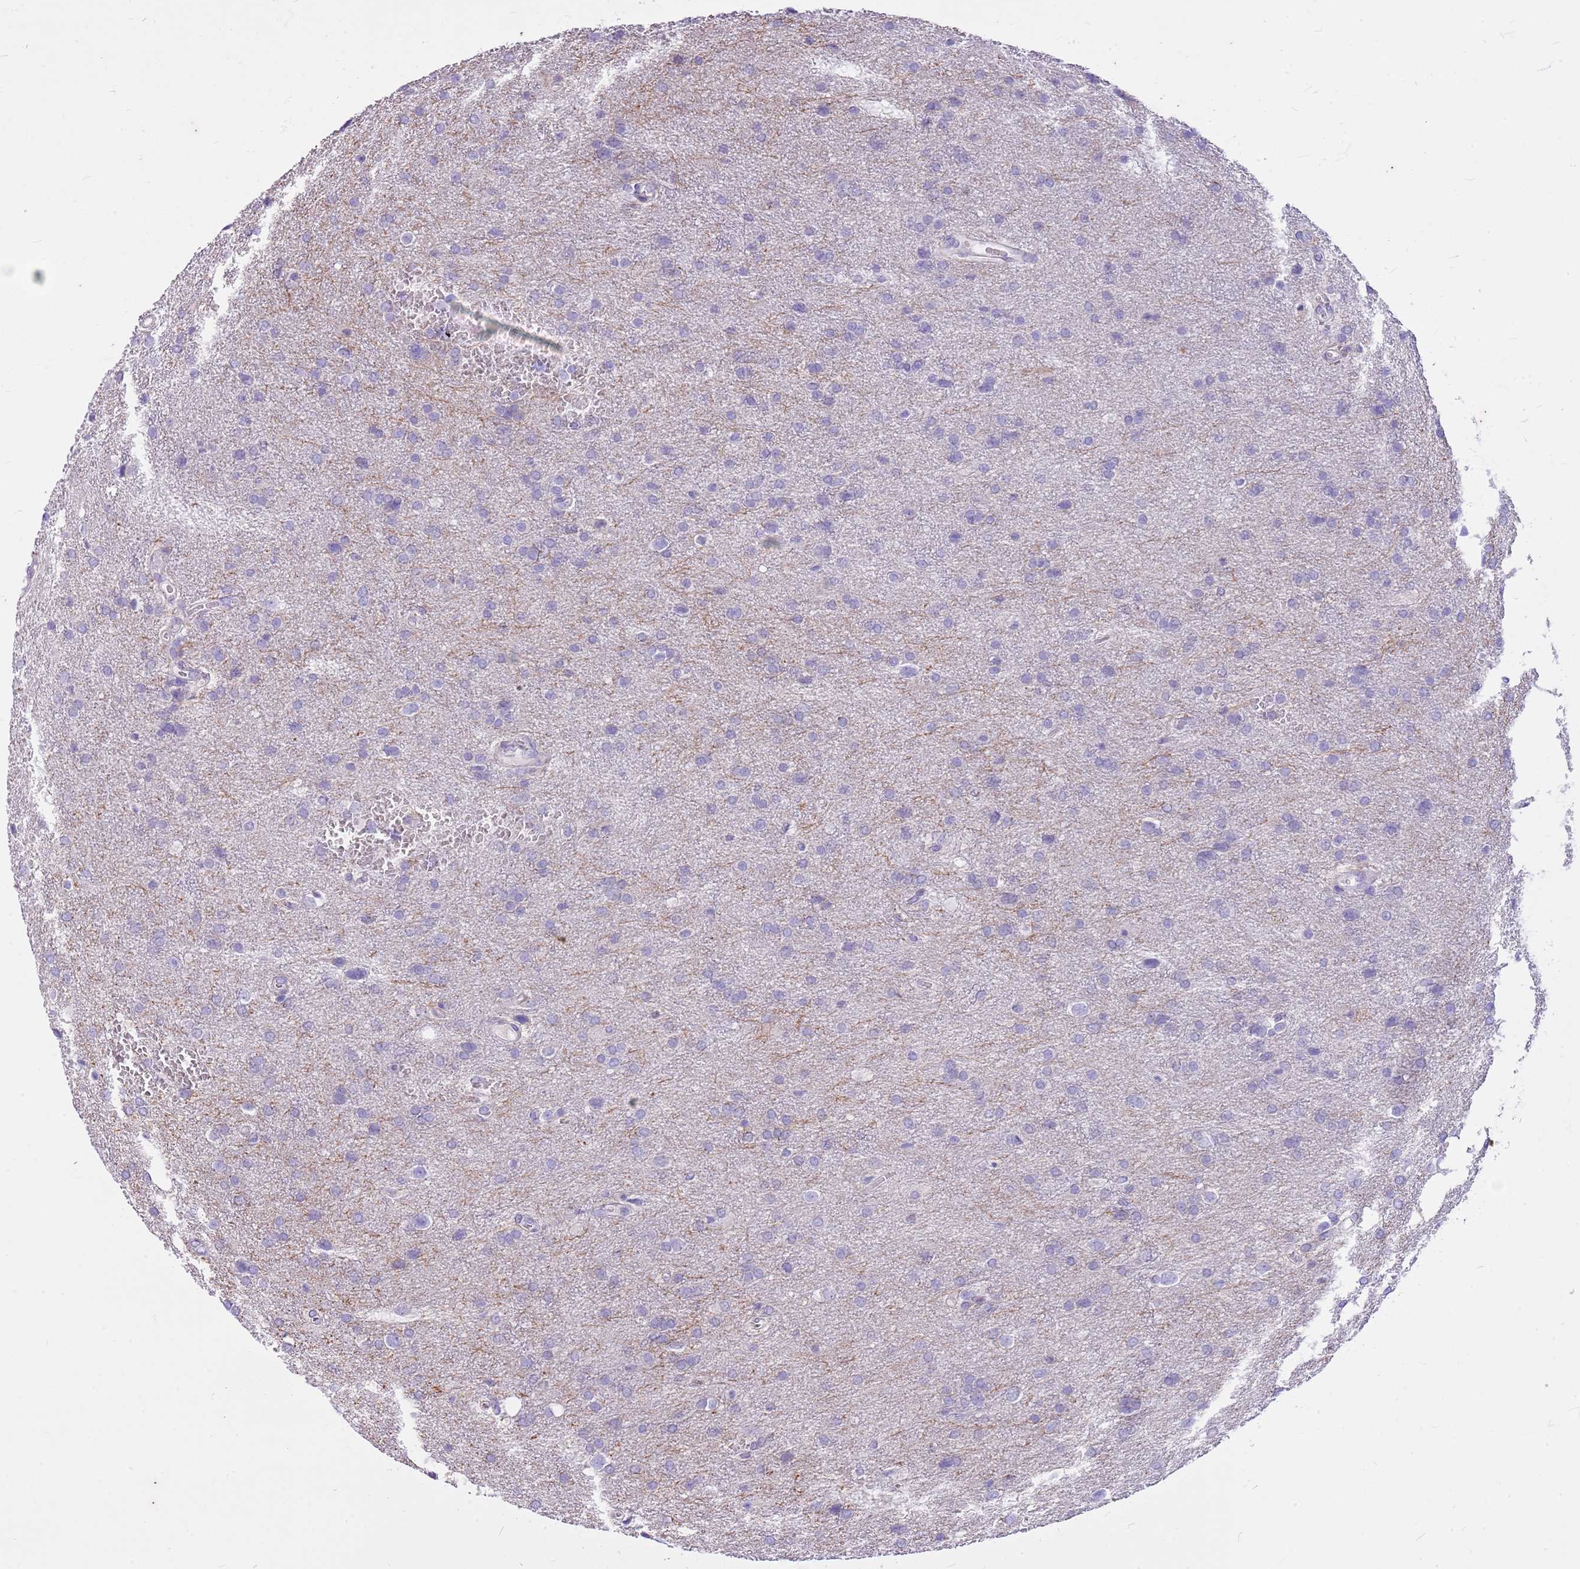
{"staining": {"intensity": "negative", "quantity": "none", "location": "none"}, "tissue": "glioma", "cell_type": "Tumor cells", "image_type": "cancer", "snomed": [{"axis": "morphology", "description": "Glioma, malignant, Low grade"}, {"axis": "topography", "description": "Brain"}], "caption": "Glioma was stained to show a protein in brown. There is no significant positivity in tumor cells.", "gene": "CNPPD1", "patient": {"sex": "female", "age": 32}}